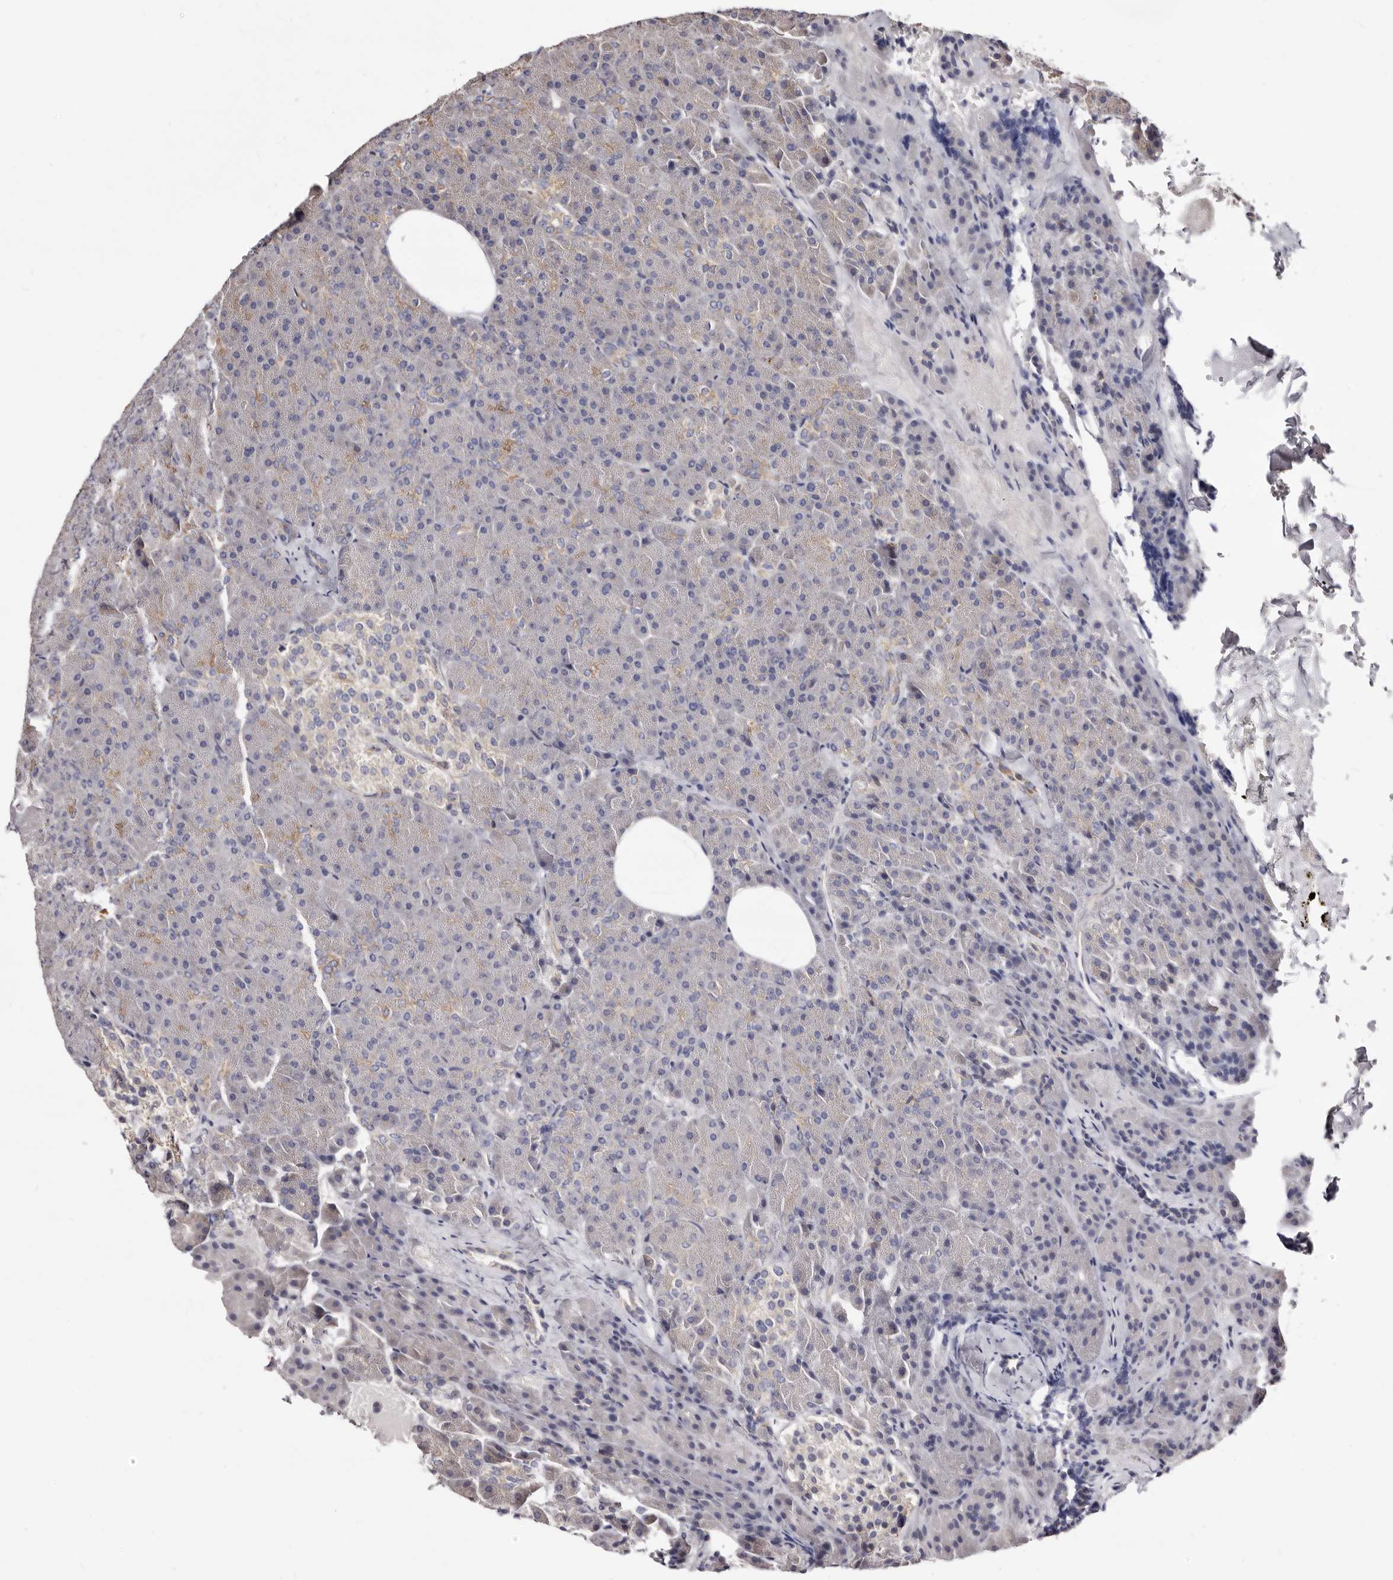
{"staining": {"intensity": "moderate", "quantity": "<25%", "location": "cytoplasmic/membranous"}, "tissue": "pancreas", "cell_type": "Exocrine glandular cells", "image_type": "normal", "snomed": [{"axis": "morphology", "description": "Normal tissue, NOS"}, {"axis": "morphology", "description": "Carcinoid, malignant, NOS"}, {"axis": "topography", "description": "Pancreas"}], "caption": "Immunohistochemical staining of normal pancreas displays <25% levels of moderate cytoplasmic/membranous protein positivity in about <25% of exocrine glandular cells. (DAB IHC, brown staining for protein, blue staining for nuclei).", "gene": "LUZP1", "patient": {"sex": "female", "age": 35}}